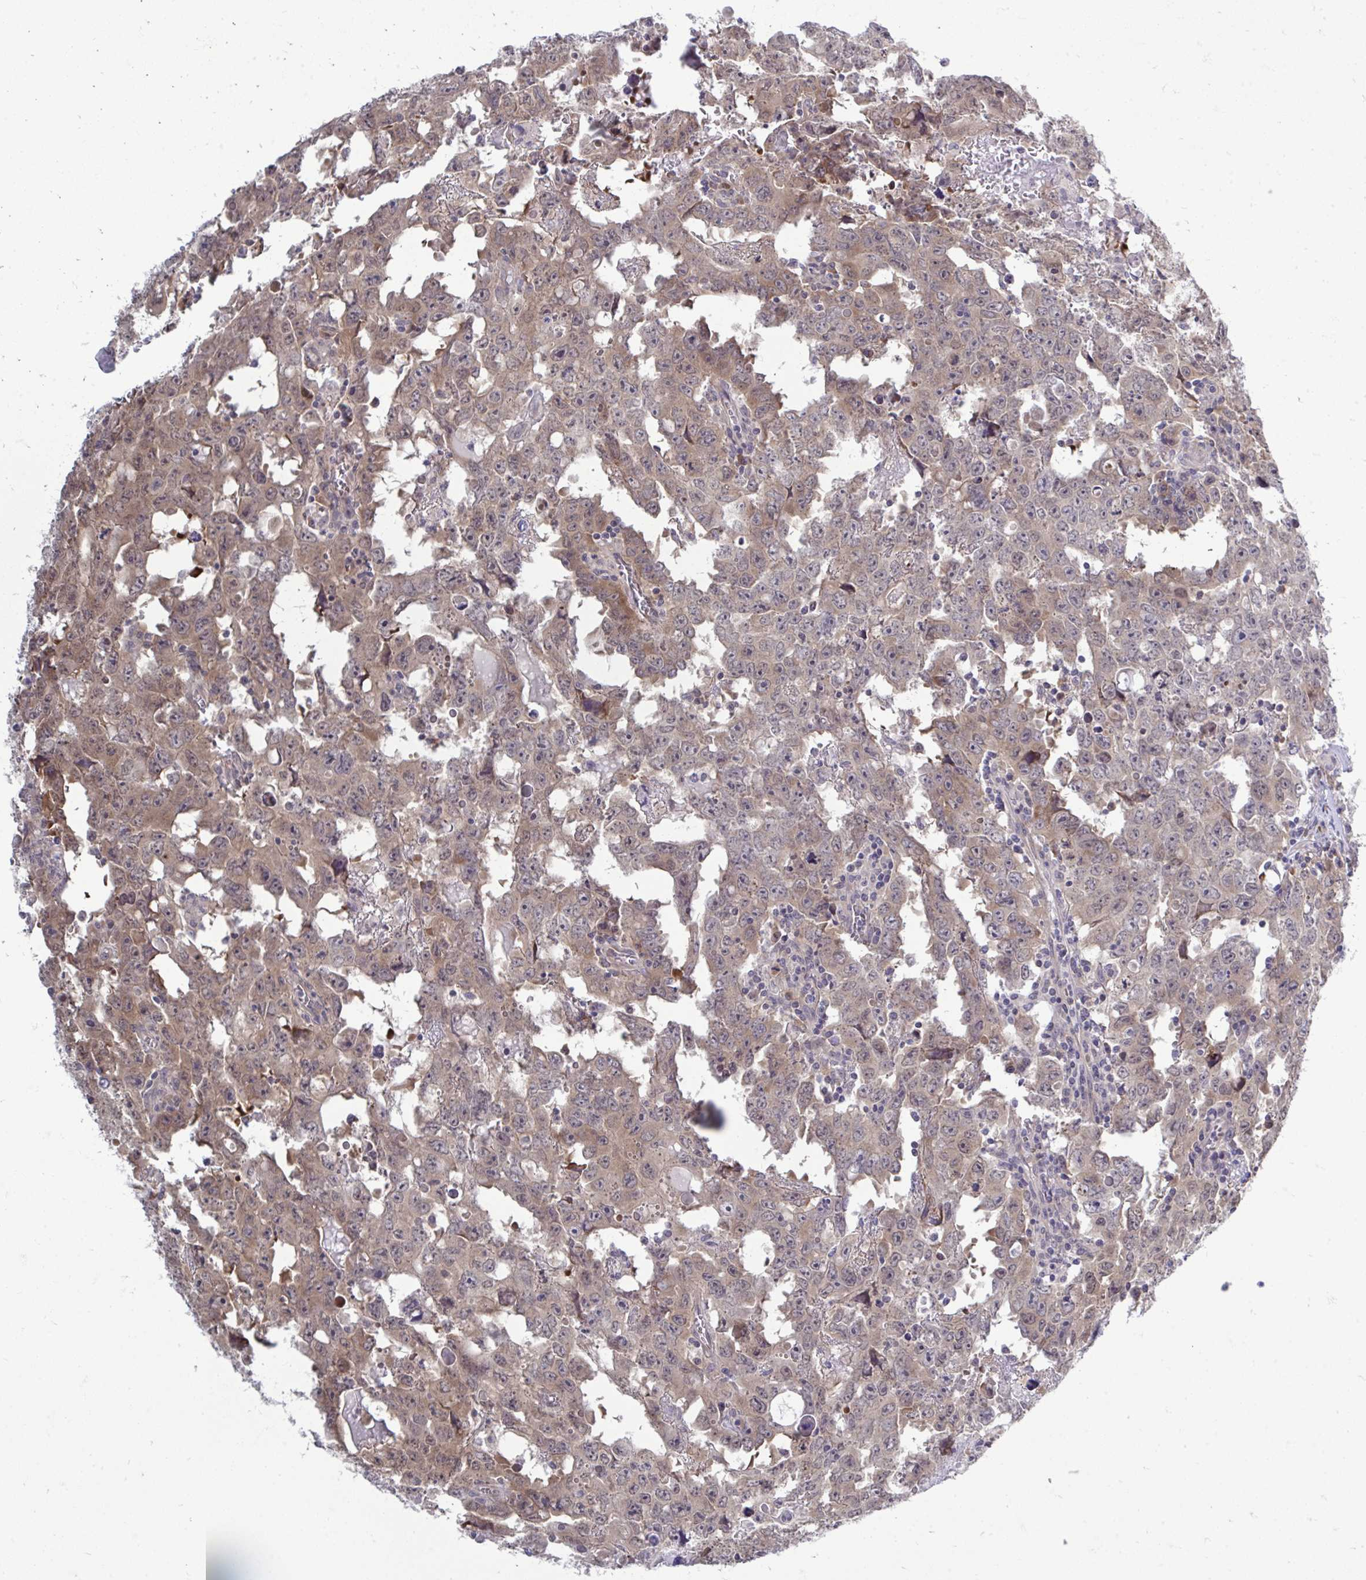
{"staining": {"intensity": "weak", "quantity": "25%-75%", "location": "cytoplasmic/membranous"}, "tissue": "testis cancer", "cell_type": "Tumor cells", "image_type": "cancer", "snomed": [{"axis": "morphology", "description": "Carcinoma, Embryonal, NOS"}, {"axis": "topography", "description": "Testis"}], "caption": "A micrograph of human testis embryonal carcinoma stained for a protein displays weak cytoplasmic/membranous brown staining in tumor cells.", "gene": "SELENON", "patient": {"sex": "male", "age": 22}}